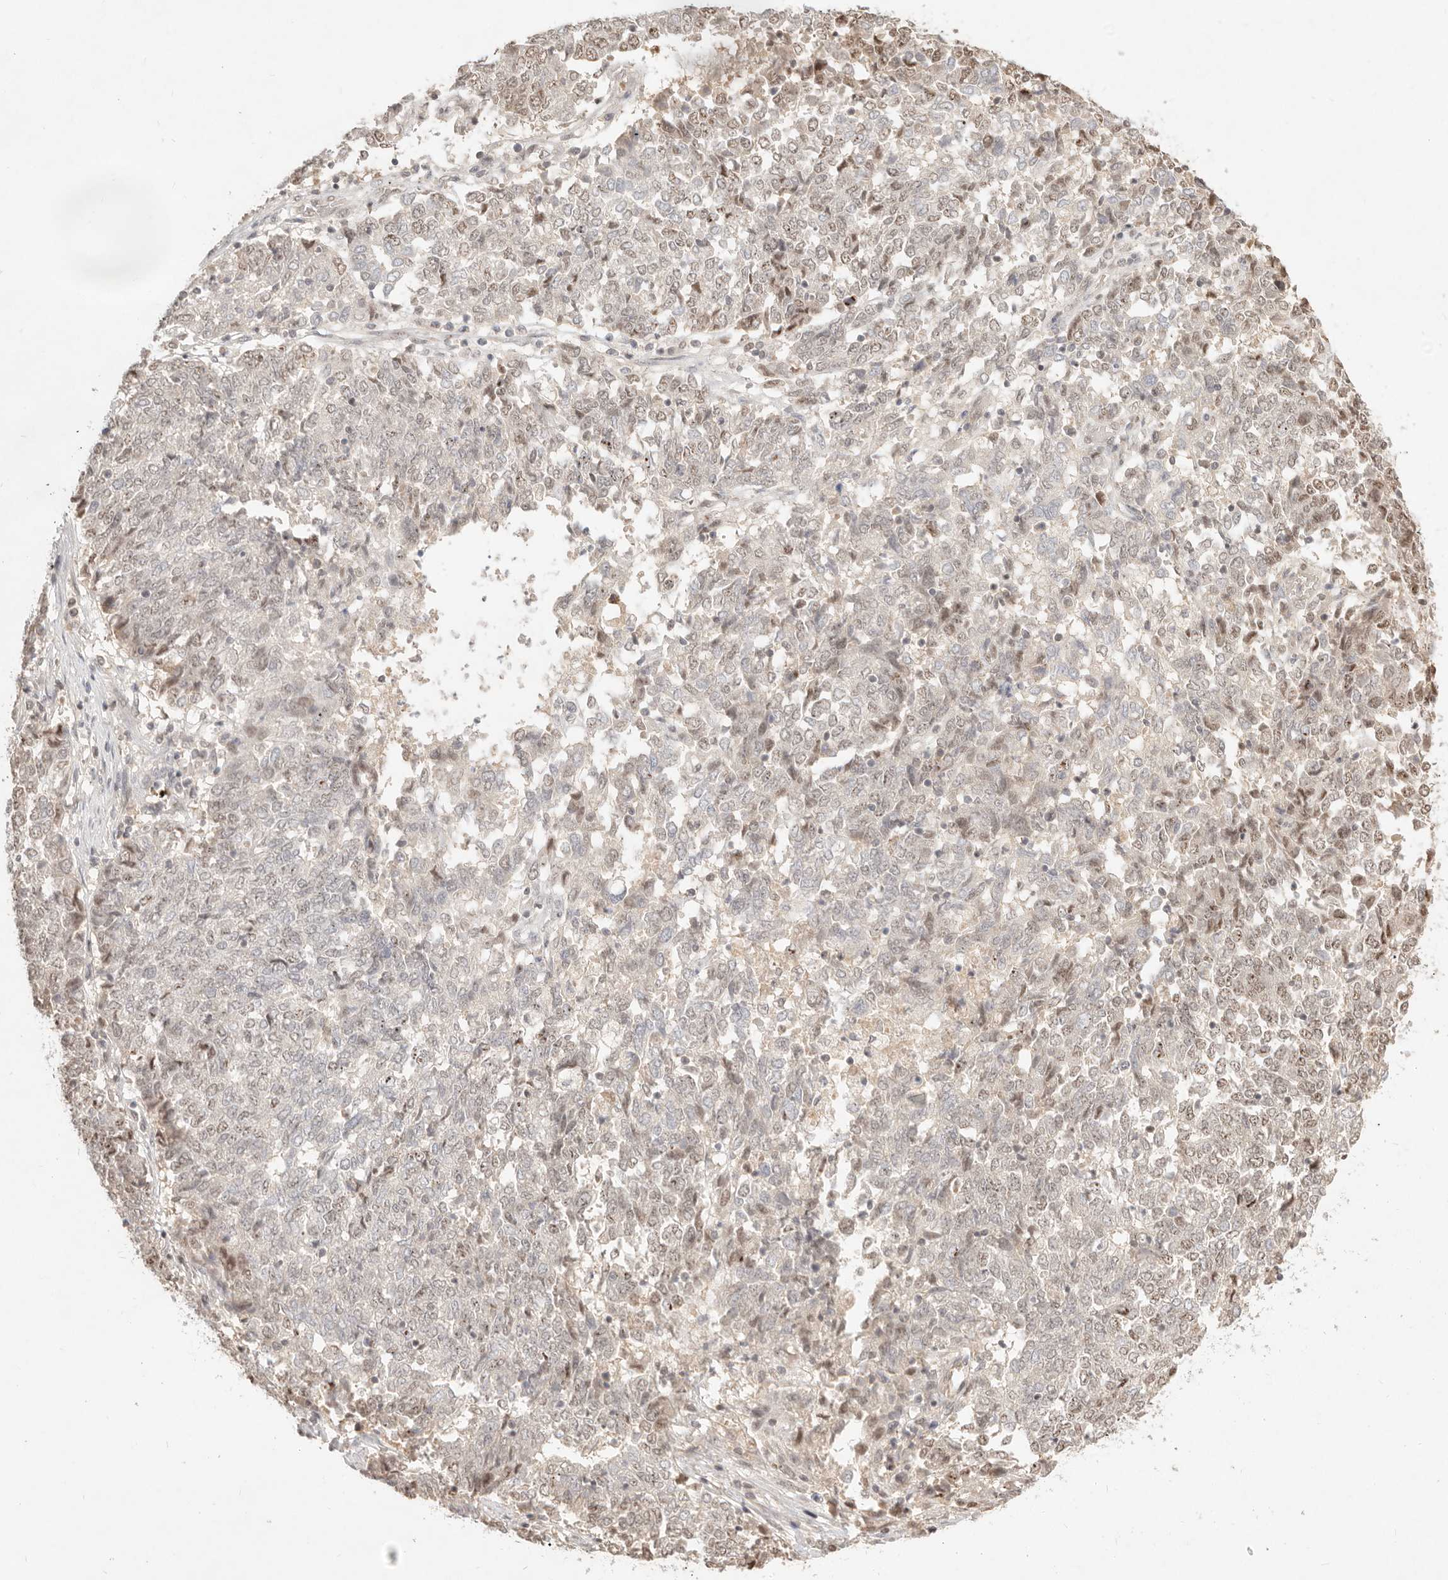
{"staining": {"intensity": "weak", "quantity": "25%-75%", "location": "nuclear"}, "tissue": "endometrial cancer", "cell_type": "Tumor cells", "image_type": "cancer", "snomed": [{"axis": "morphology", "description": "Adenocarcinoma, NOS"}, {"axis": "topography", "description": "Endometrium"}], "caption": "This is an image of immunohistochemistry staining of endometrial cancer (adenocarcinoma), which shows weak positivity in the nuclear of tumor cells.", "gene": "MEP1A", "patient": {"sex": "female", "age": 80}}